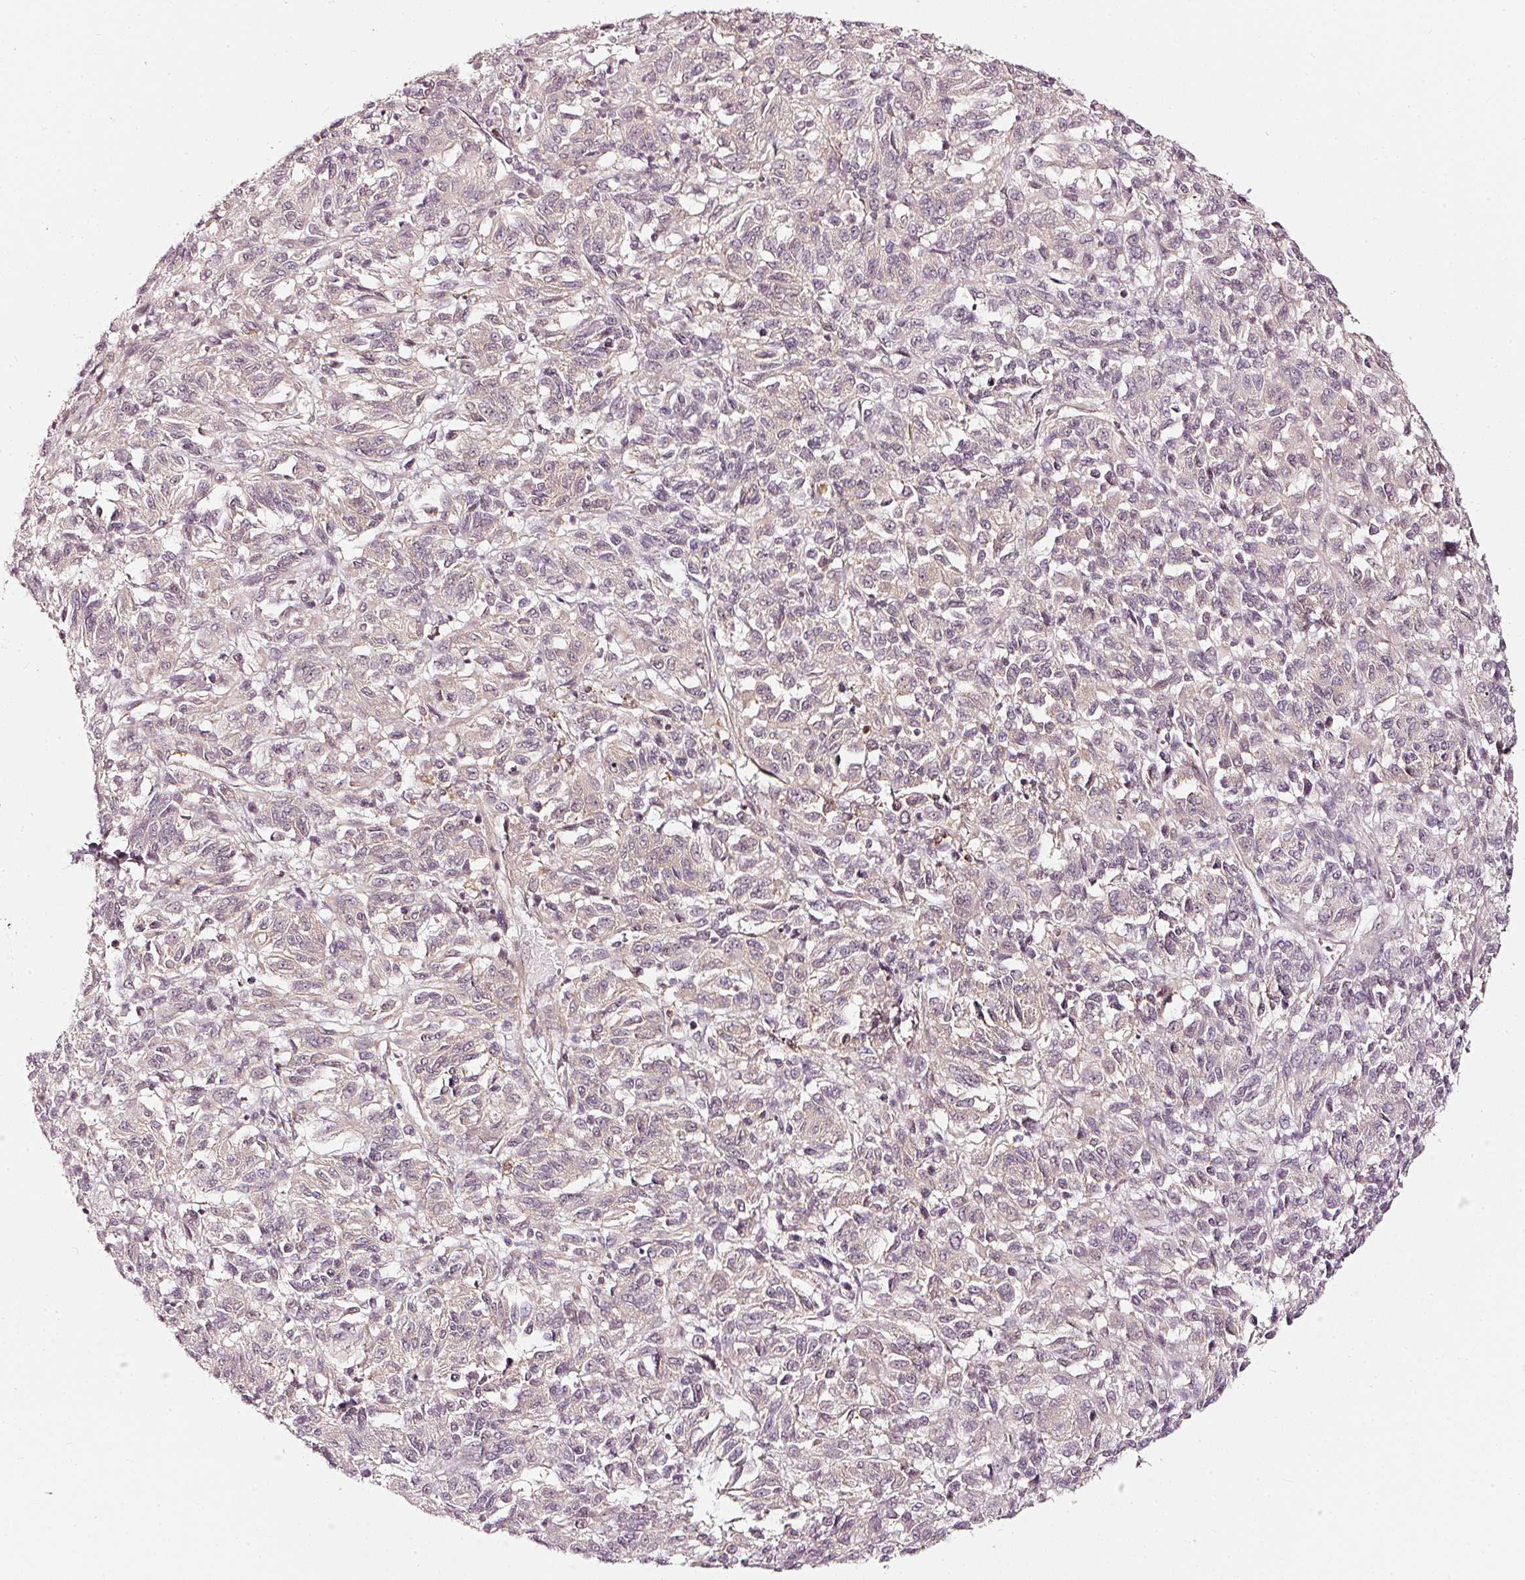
{"staining": {"intensity": "negative", "quantity": "none", "location": "none"}, "tissue": "melanoma", "cell_type": "Tumor cells", "image_type": "cancer", "snomed": [{"axis": "morphology", "description": "Malignant melanoma, Metastatic site"}, {"axis": "topography", "description": "Lung"}], "caption": "Tumor cells are negative for protein expression in human malignant melanoma (metastatic site).", "gene": "DRD2", "patient": {"sex": "male", "age": 64}}